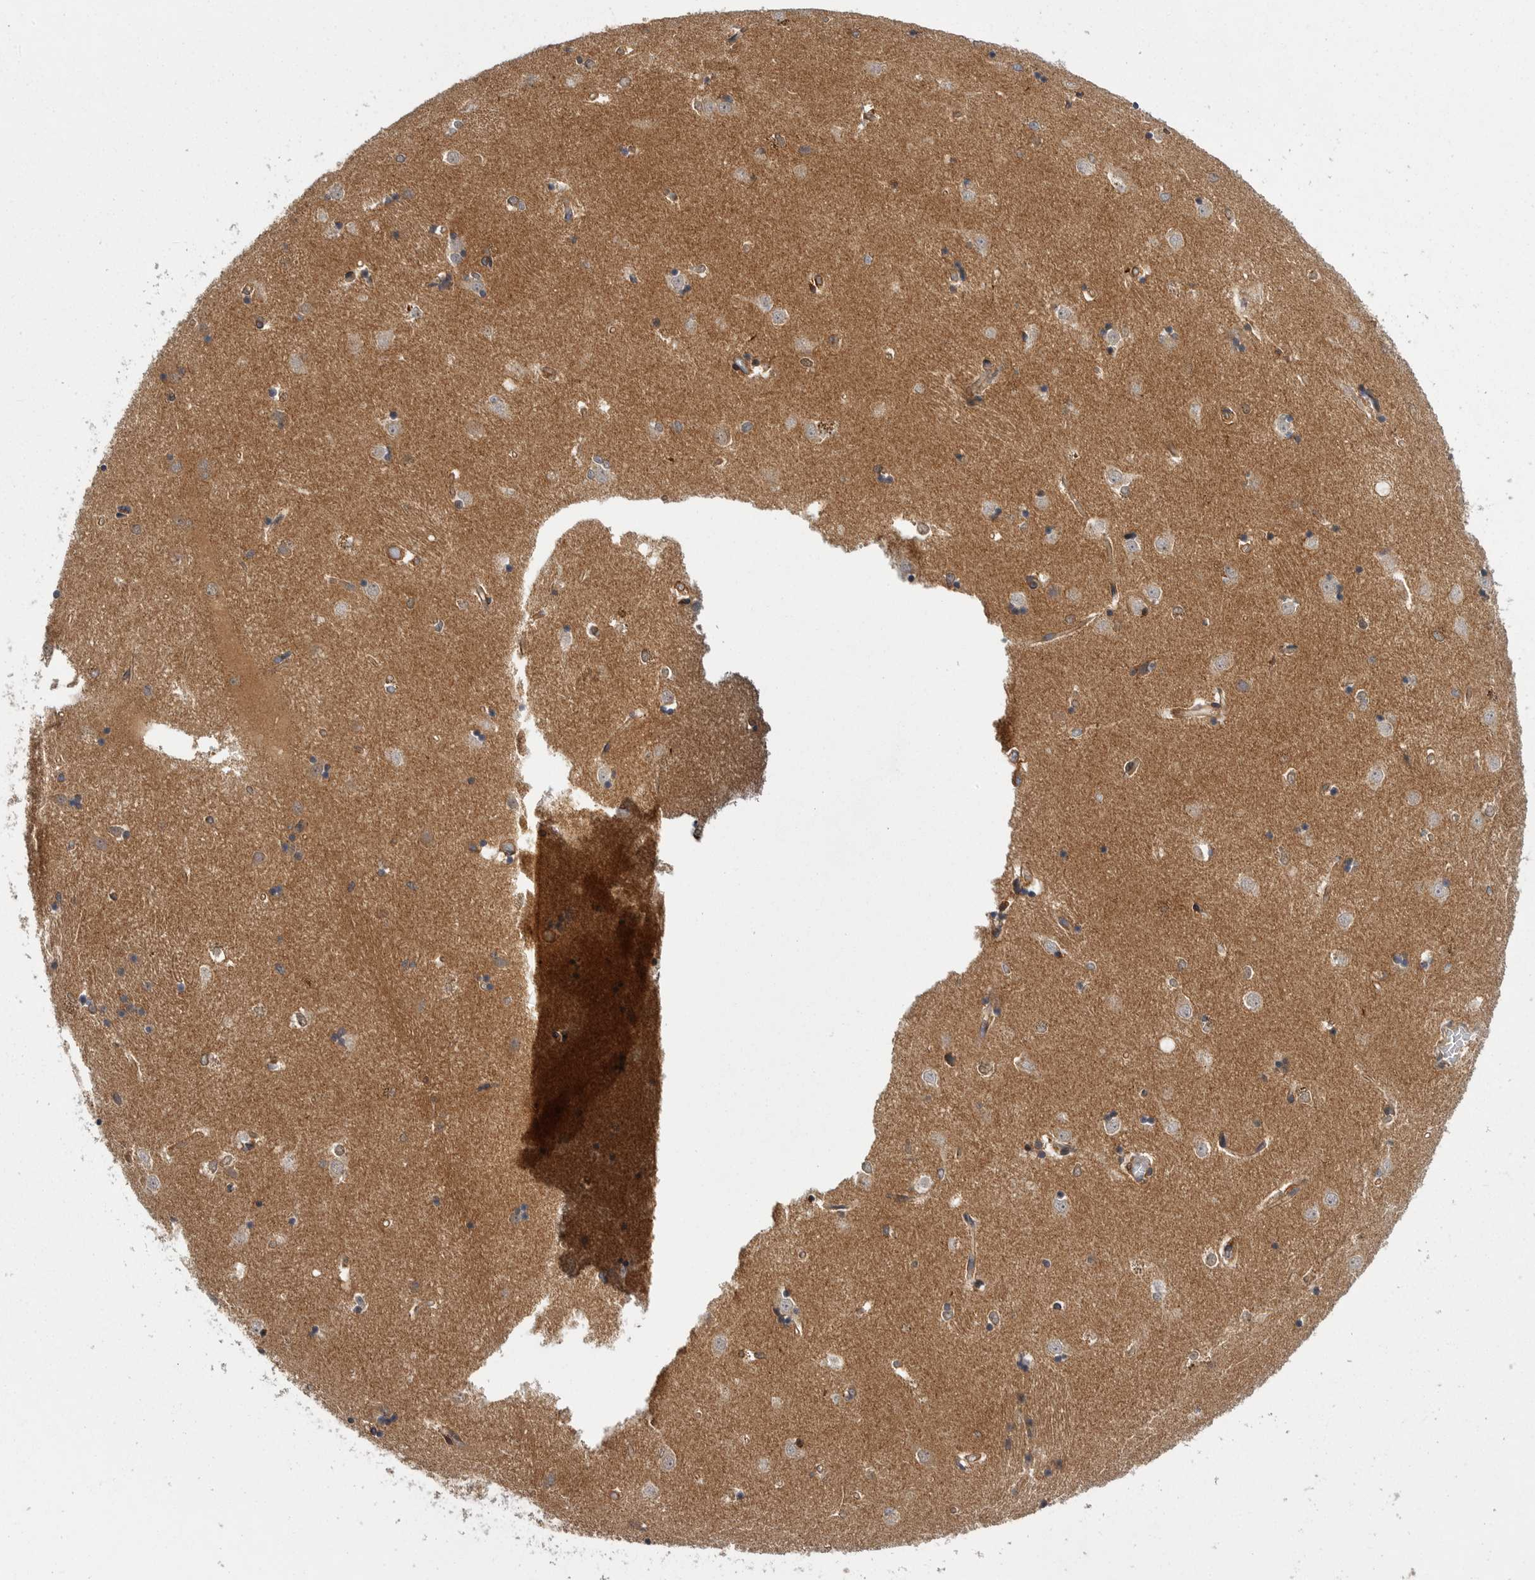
{"staining": {"intensity": "weak", "quantity": "<25%", "location": "cytoplasmic/membranous"}, "tissue": "caudate", "cell_type": "Glial cells", "image_type": "normal", "snomed": [{"axis": "morphology", "description": "Normal tissue, NOS"}, {"axis": "topography", "description": "Lateral ventricle wall"}], "caption": "Glial cells show no significant positivity in normal caudate. (Stains: DAB immunohistochemistry with hematoxylin counter stain, Microscopy: brightfield microscopy at high magnification).", "gene": "OSBPL9", "patient": {"sex": "male", "age": 45}}